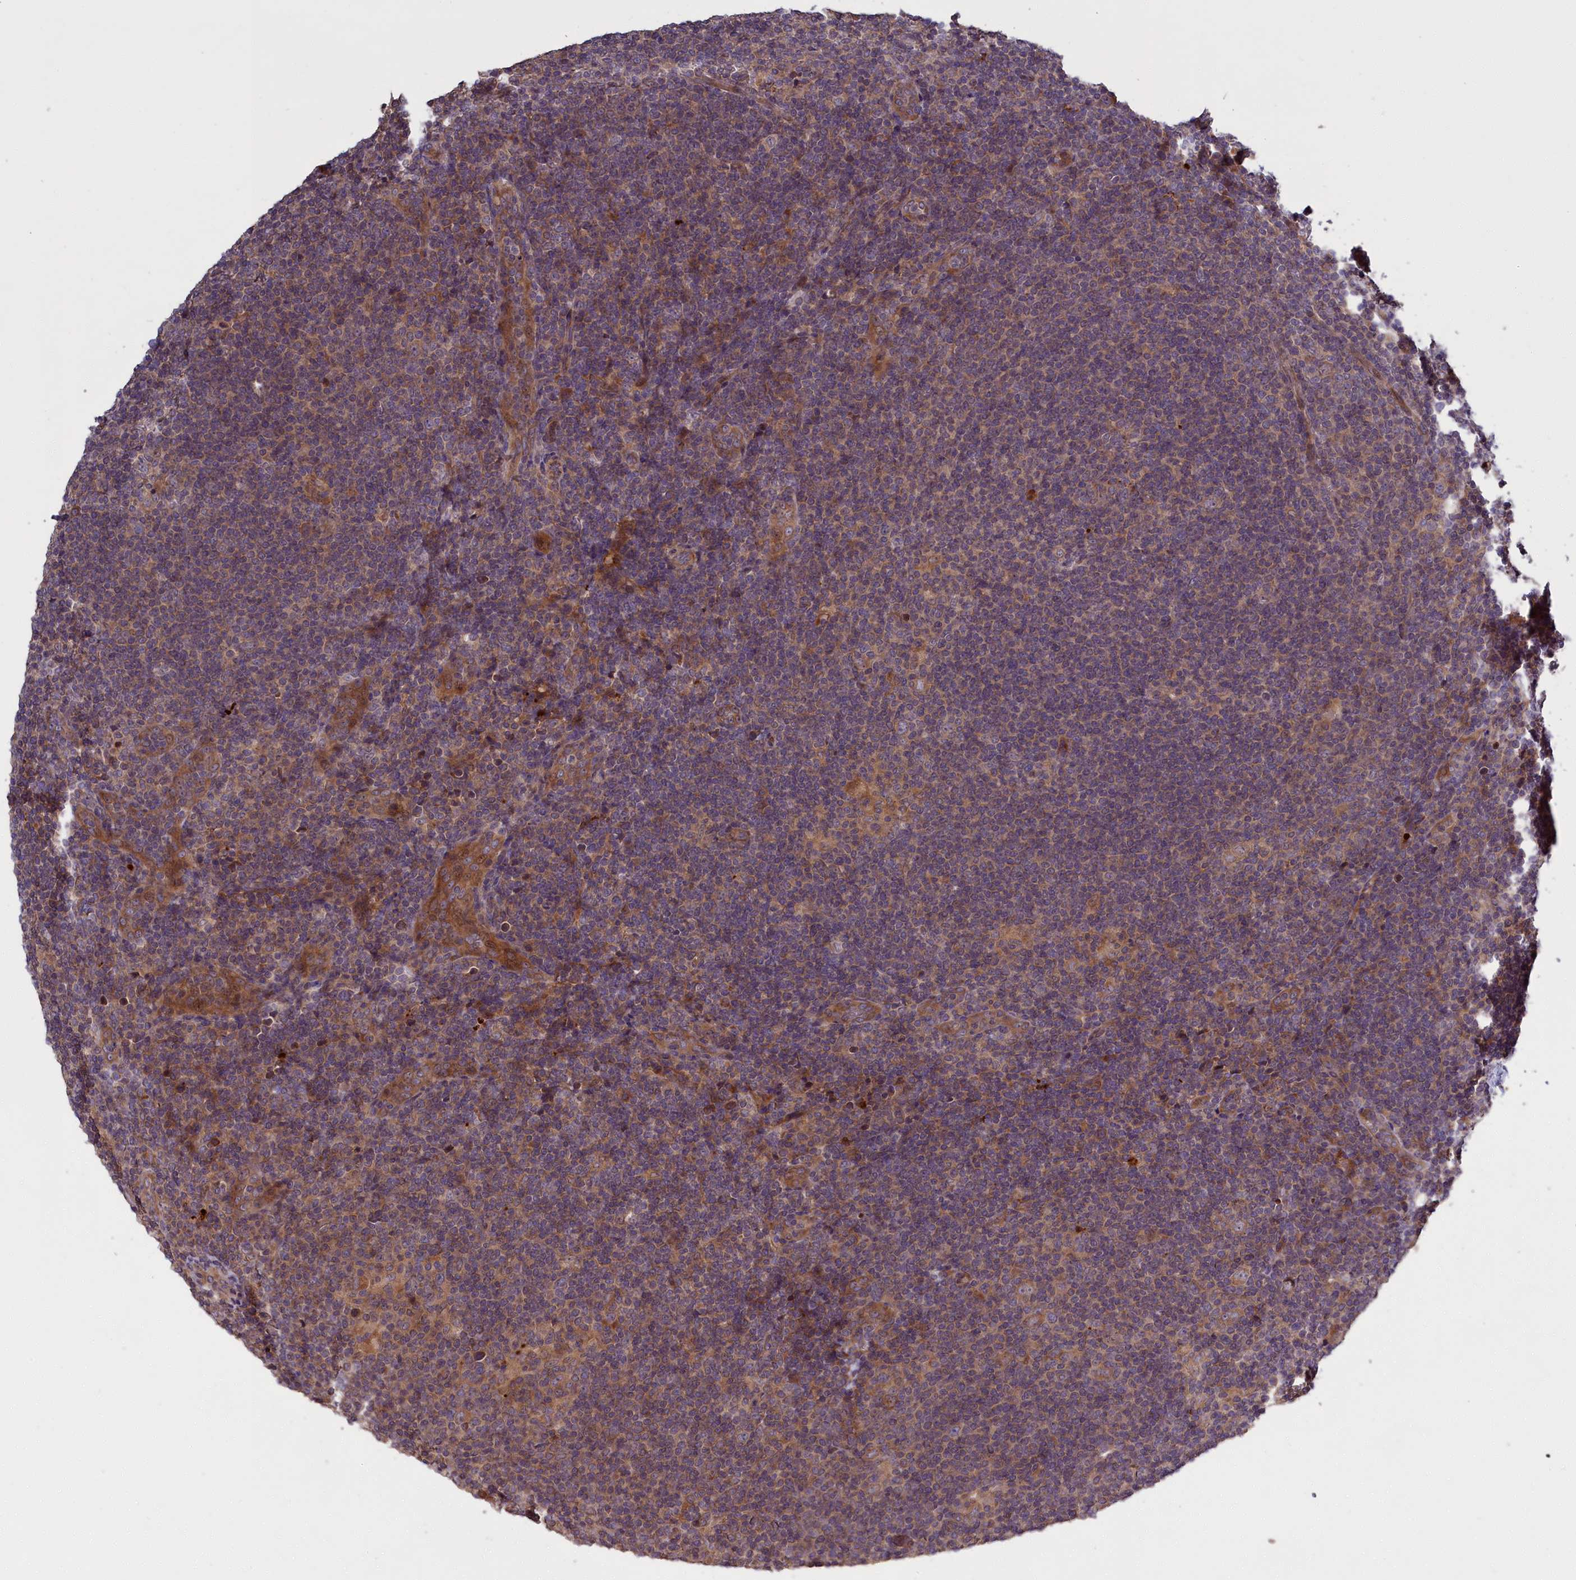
{"staining": {"intensity": "moderate", "quantity": ">75%", "location": "cytoplasmic/membranous"}, "tissue": "lymphoma", "cell_type": "Tumor cells", "image_type": "cancer", "snomed": [{"axis": "morphology", "description": "Hodgkin's disease, NOS"}, {"axis": "topography", "description": "Lymph node"}], "caption": "This histopathology image exhibits immunohistochemistry staining of lymphoma, with medium moderate cytoplasmic/membranous positivity in approximately >75% of tumor cells.", "gene": "DENND1B", "patient": {"sex": "female", "age": 57}}